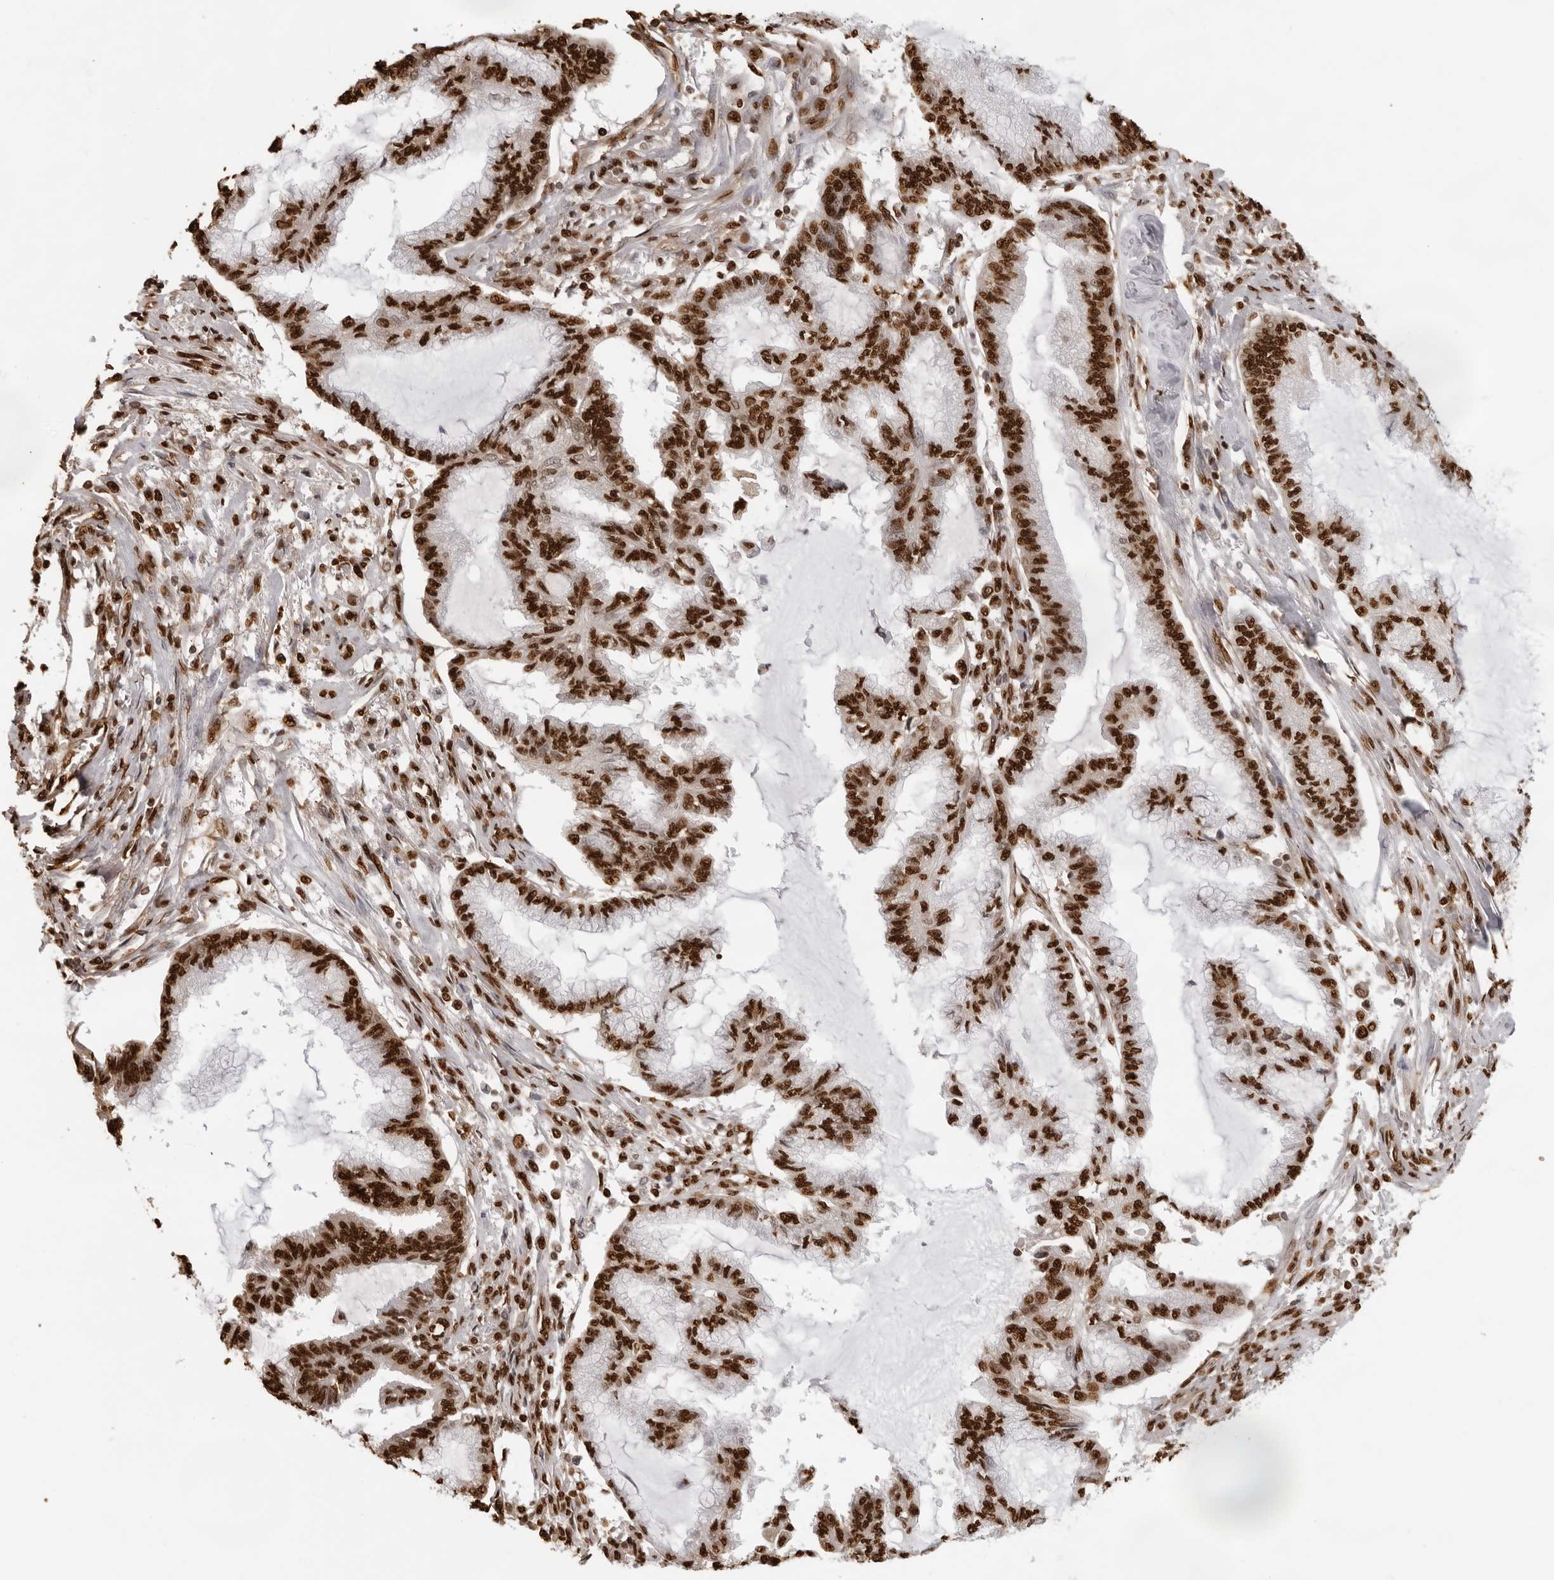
{"staining": {"intensity": "strong", "quantity": ">75%", "location": "nuclear"}, "tissue": "endometrial cancer", "cell_type": "Tumor cells", "image_type": "cancer", "snomed": [{"axis": "morphology", "description": "Adenocarcinoma, NOS"}, {"axis": "topography", "description": "Endometrium"}], "caption": "Immunohistochemical staining of adenocarcinoma (endometrial) reveals strong nuclear protein expression in approximately >75% of tumor cells. Ihc stains the protein of interest in brown and the nuclei are stained blue.", "gene": "ZFP91", "patient": {"sex": "female", "age": 86}}